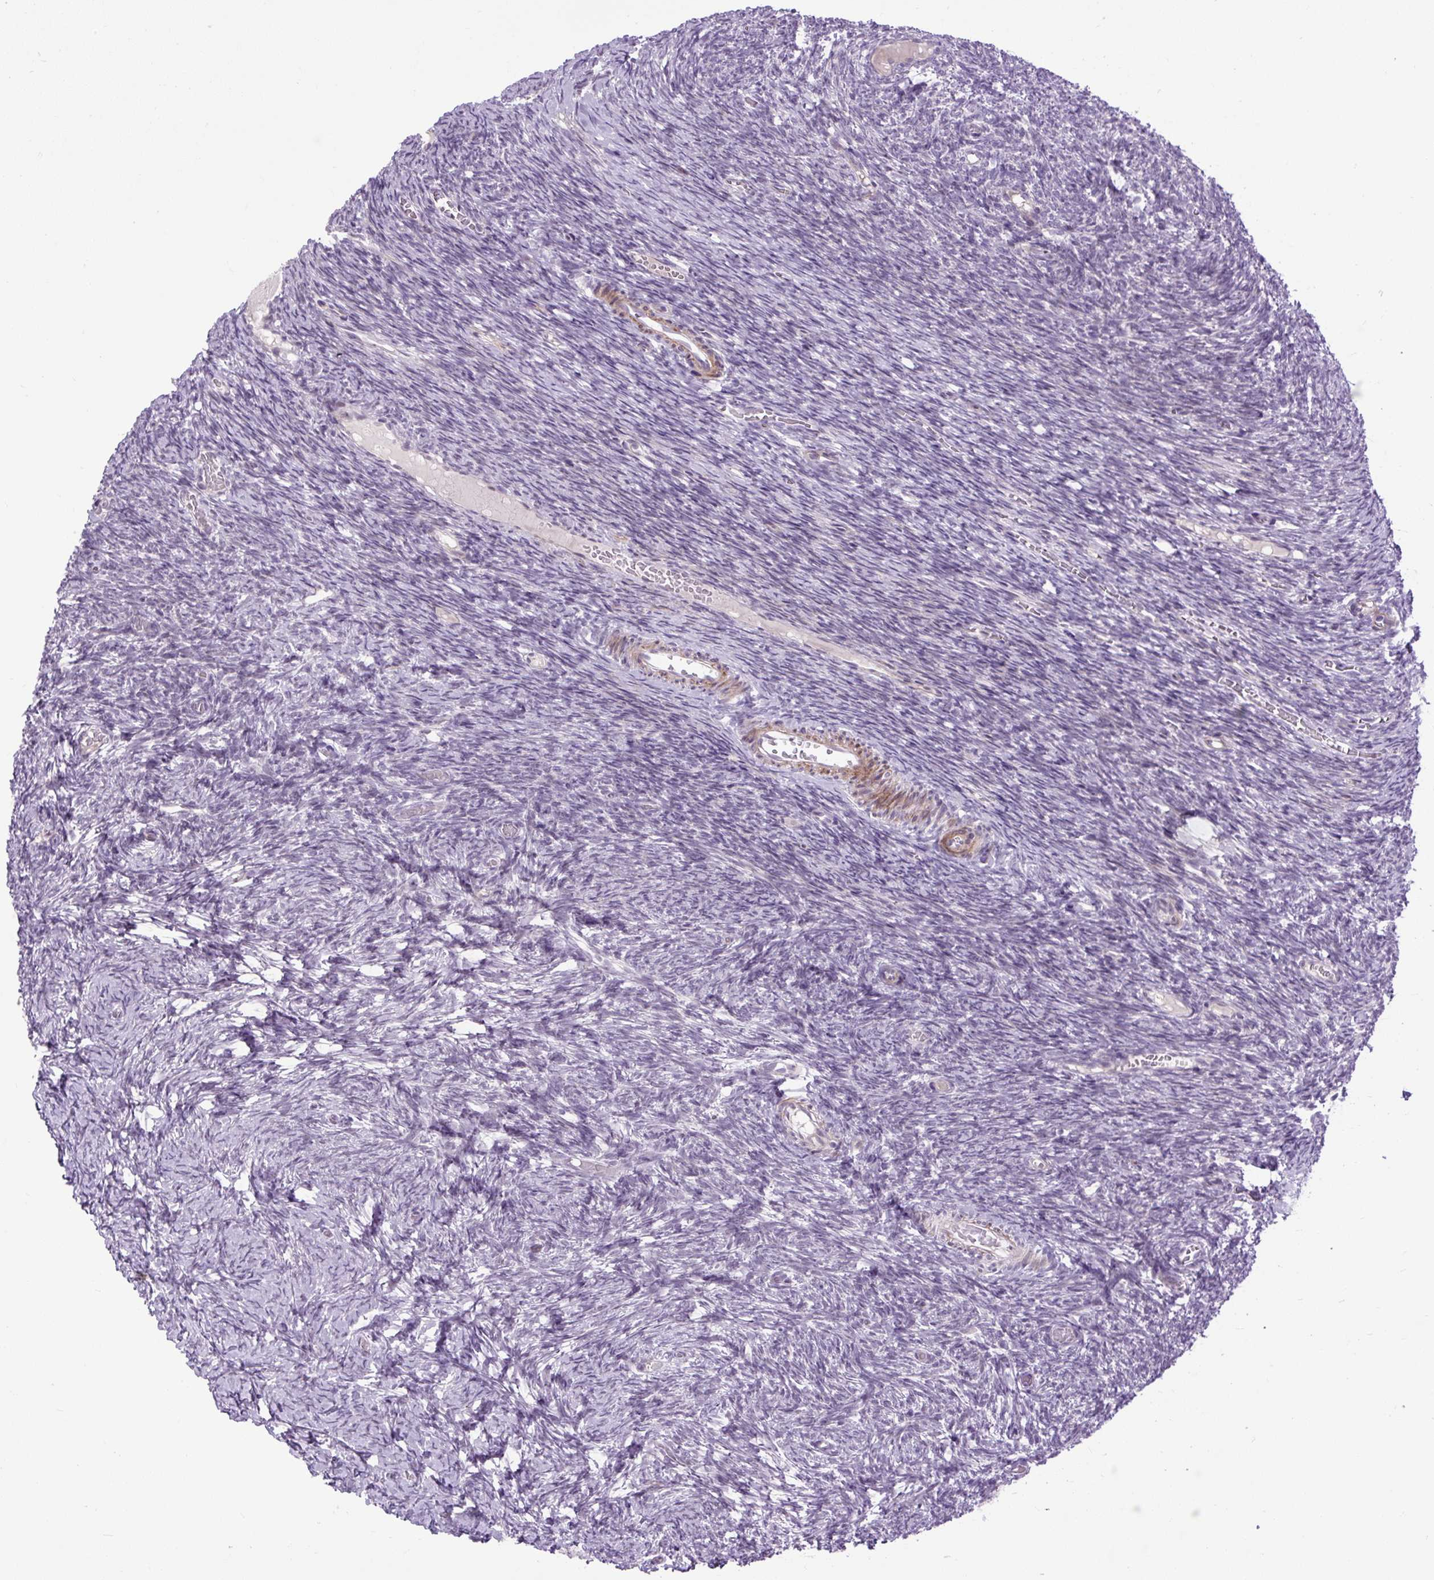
{"staining": {"intensity": "negative", "quantity": "none", "location": "none"}, "tissue": "ovary", "cell_type": "Follicle cells", "image_type": "normal", "snomed": [{"axis": "morphology", "description": "Normal tissue, NOS"}, {"axis": "topography", "description": "Ovary"}], "caption": "Follicle cells show no significant protein positivity in normal ovary. (DAB immunohistochemistry visualized using brightfield microscopy, high magnification).", "gene": "ZNF197", "patient": {"sex": "female", "age": 39}}